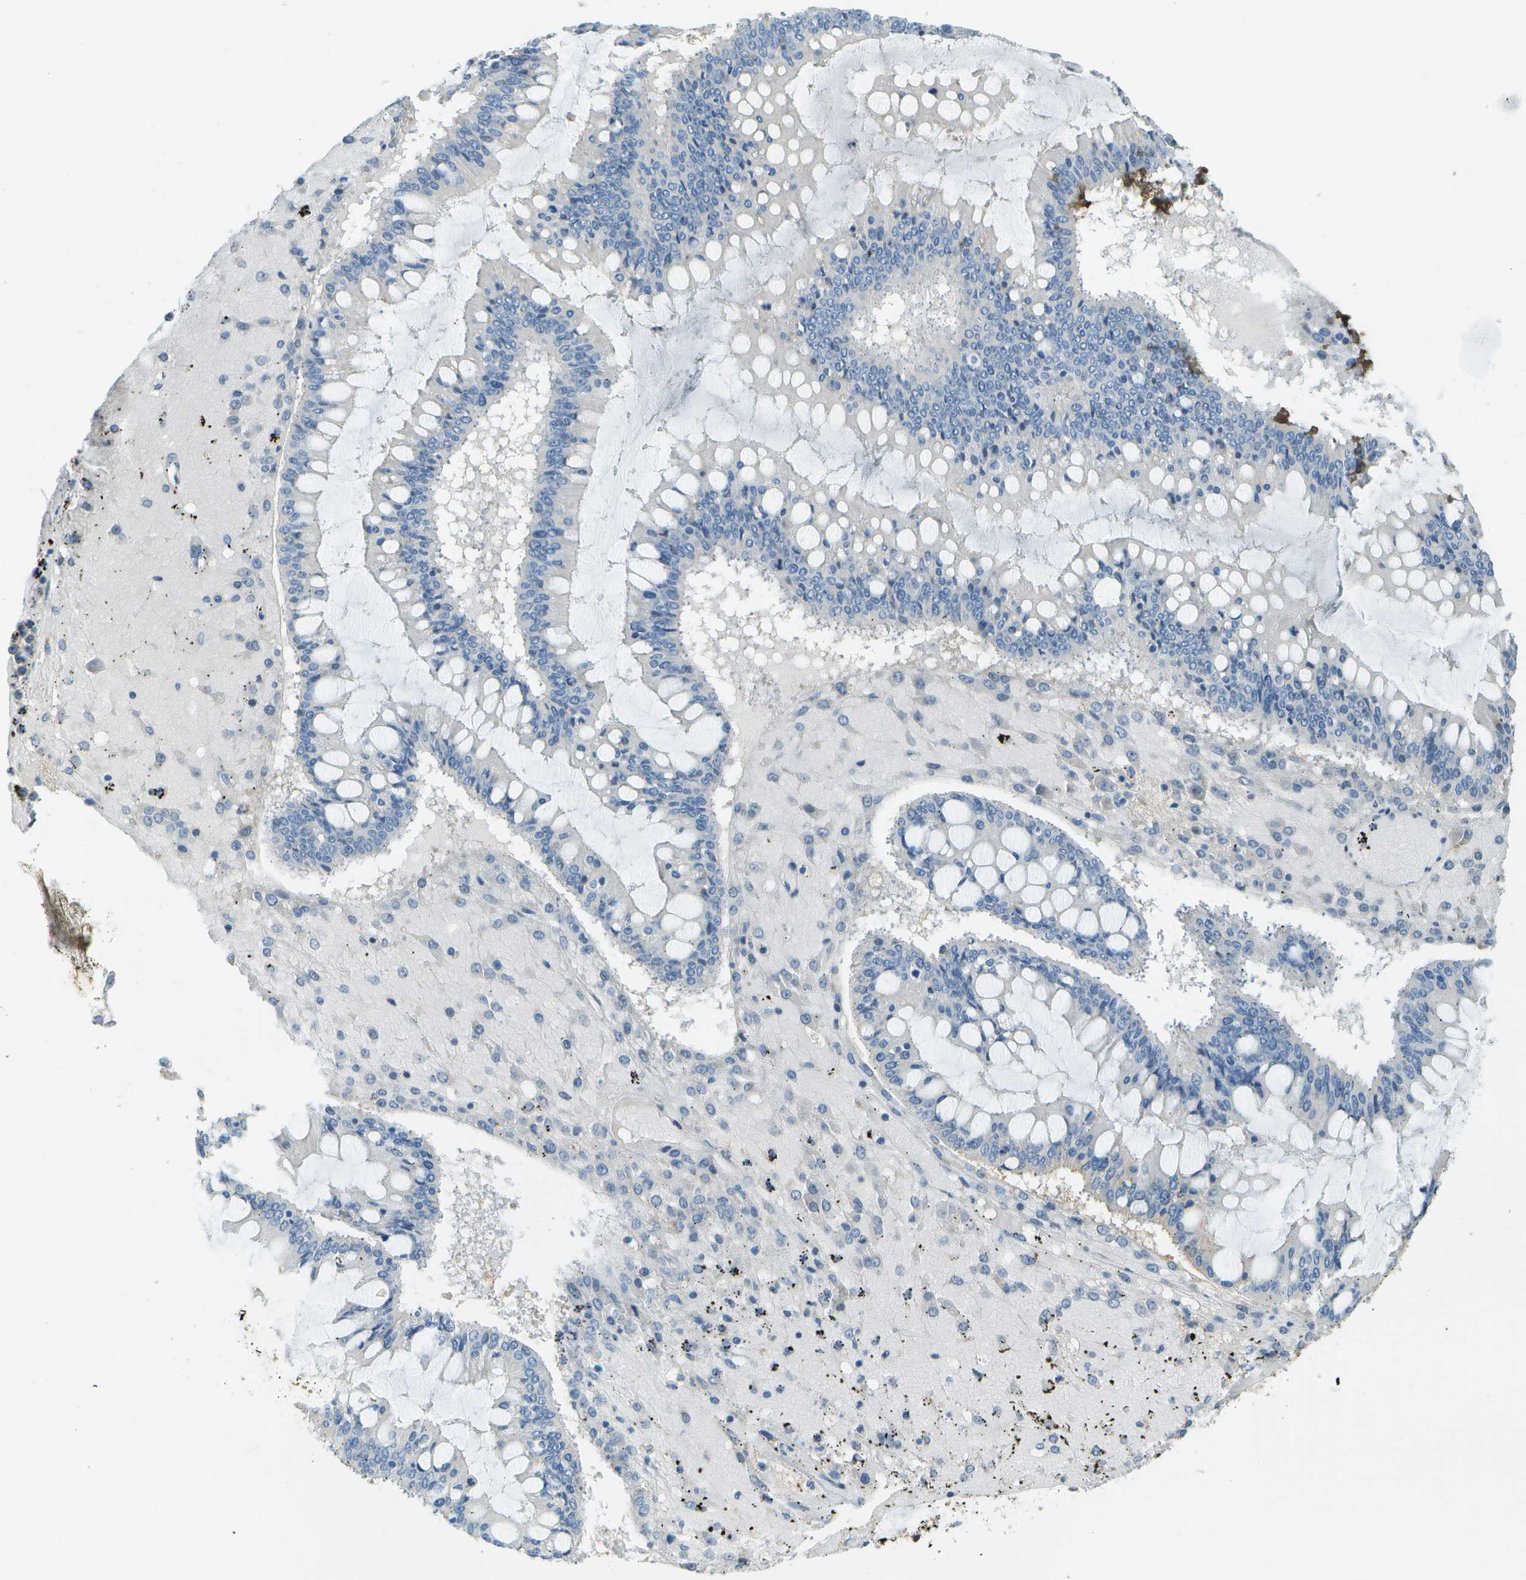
{"staining": {"intensity": "negative", "quantity": "none", "location": "none"}, "tissue": "ovarian cancer", "cell_type": "Tumor cells", "image_type": "cancer", "snomed": [{"axis": "morphology", "description": "Cystadenocarcinoma, mucinous, NOS"}, {"axis": "topography", "description": "Ovary"}], "caption": "Micrograph shows no significant protein positivity in tumor cells of ovarian cancer. (DAB (3,3'-diaminobenzidine) immunohistochemistry visualized using brightfield microscopy, high magnification).", "gene": "DCN", "patient": {"sex": "female", "age": 73}}